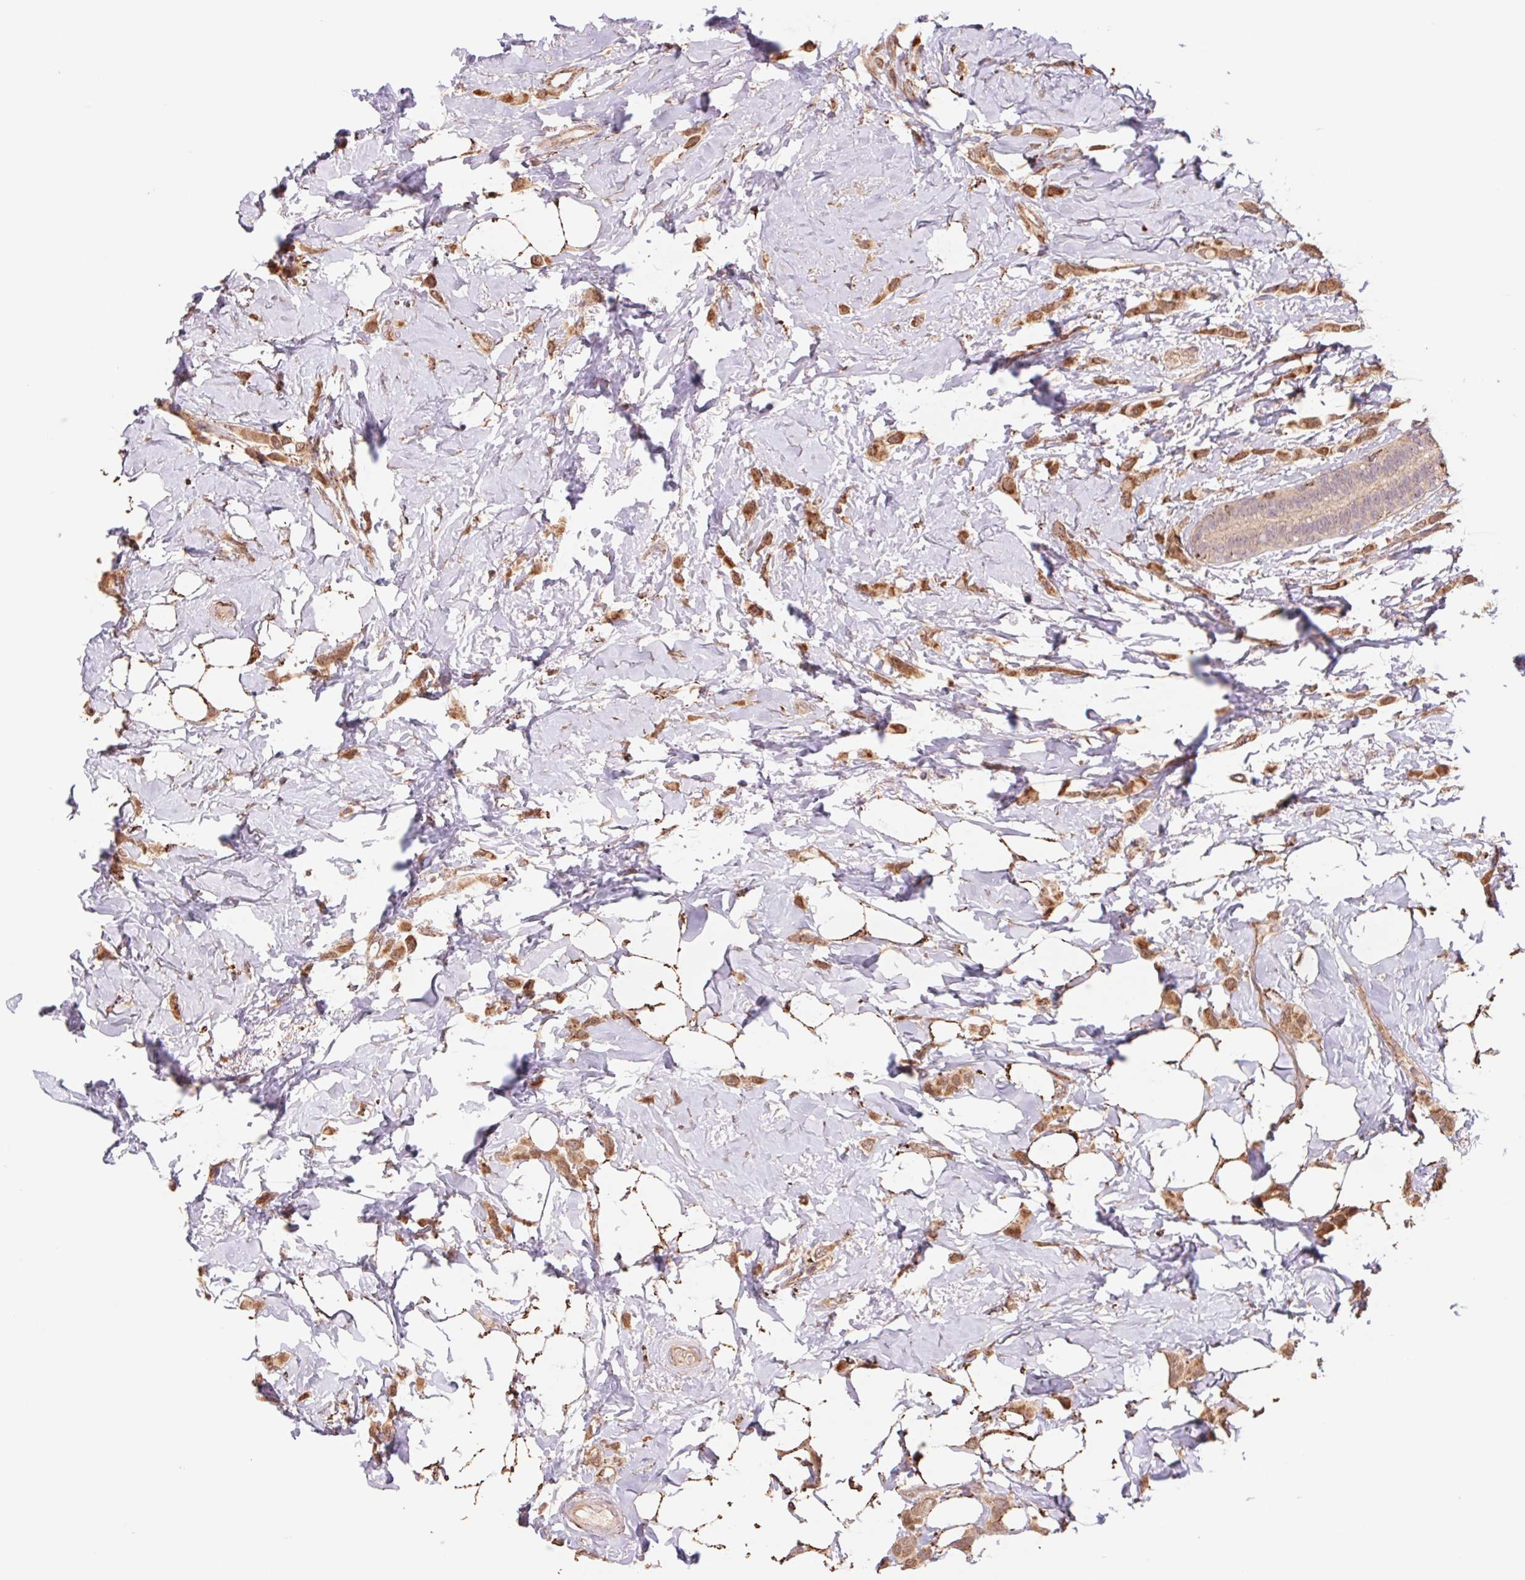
{"staining": {"intensity": "moderate", "quantity": ">75%", "location": "cytoplasmic/membranous"}, "tissue": "breast cancer", "cell_type": "Tumor cells", "image_type": "cancer", "snomed": [{"axis": "morphology", "description": "Lobular carcinoma"}, {"axis": "topography", "description": "Breast"}], "caption": "IHC of human breast lobular carcinoma reveals medium levels of moderate cytoplasmic/membranous expression in approximately >75% of tumor cells.", "gene": "URM1", "patient": {"sex": "female", "age": 66}}